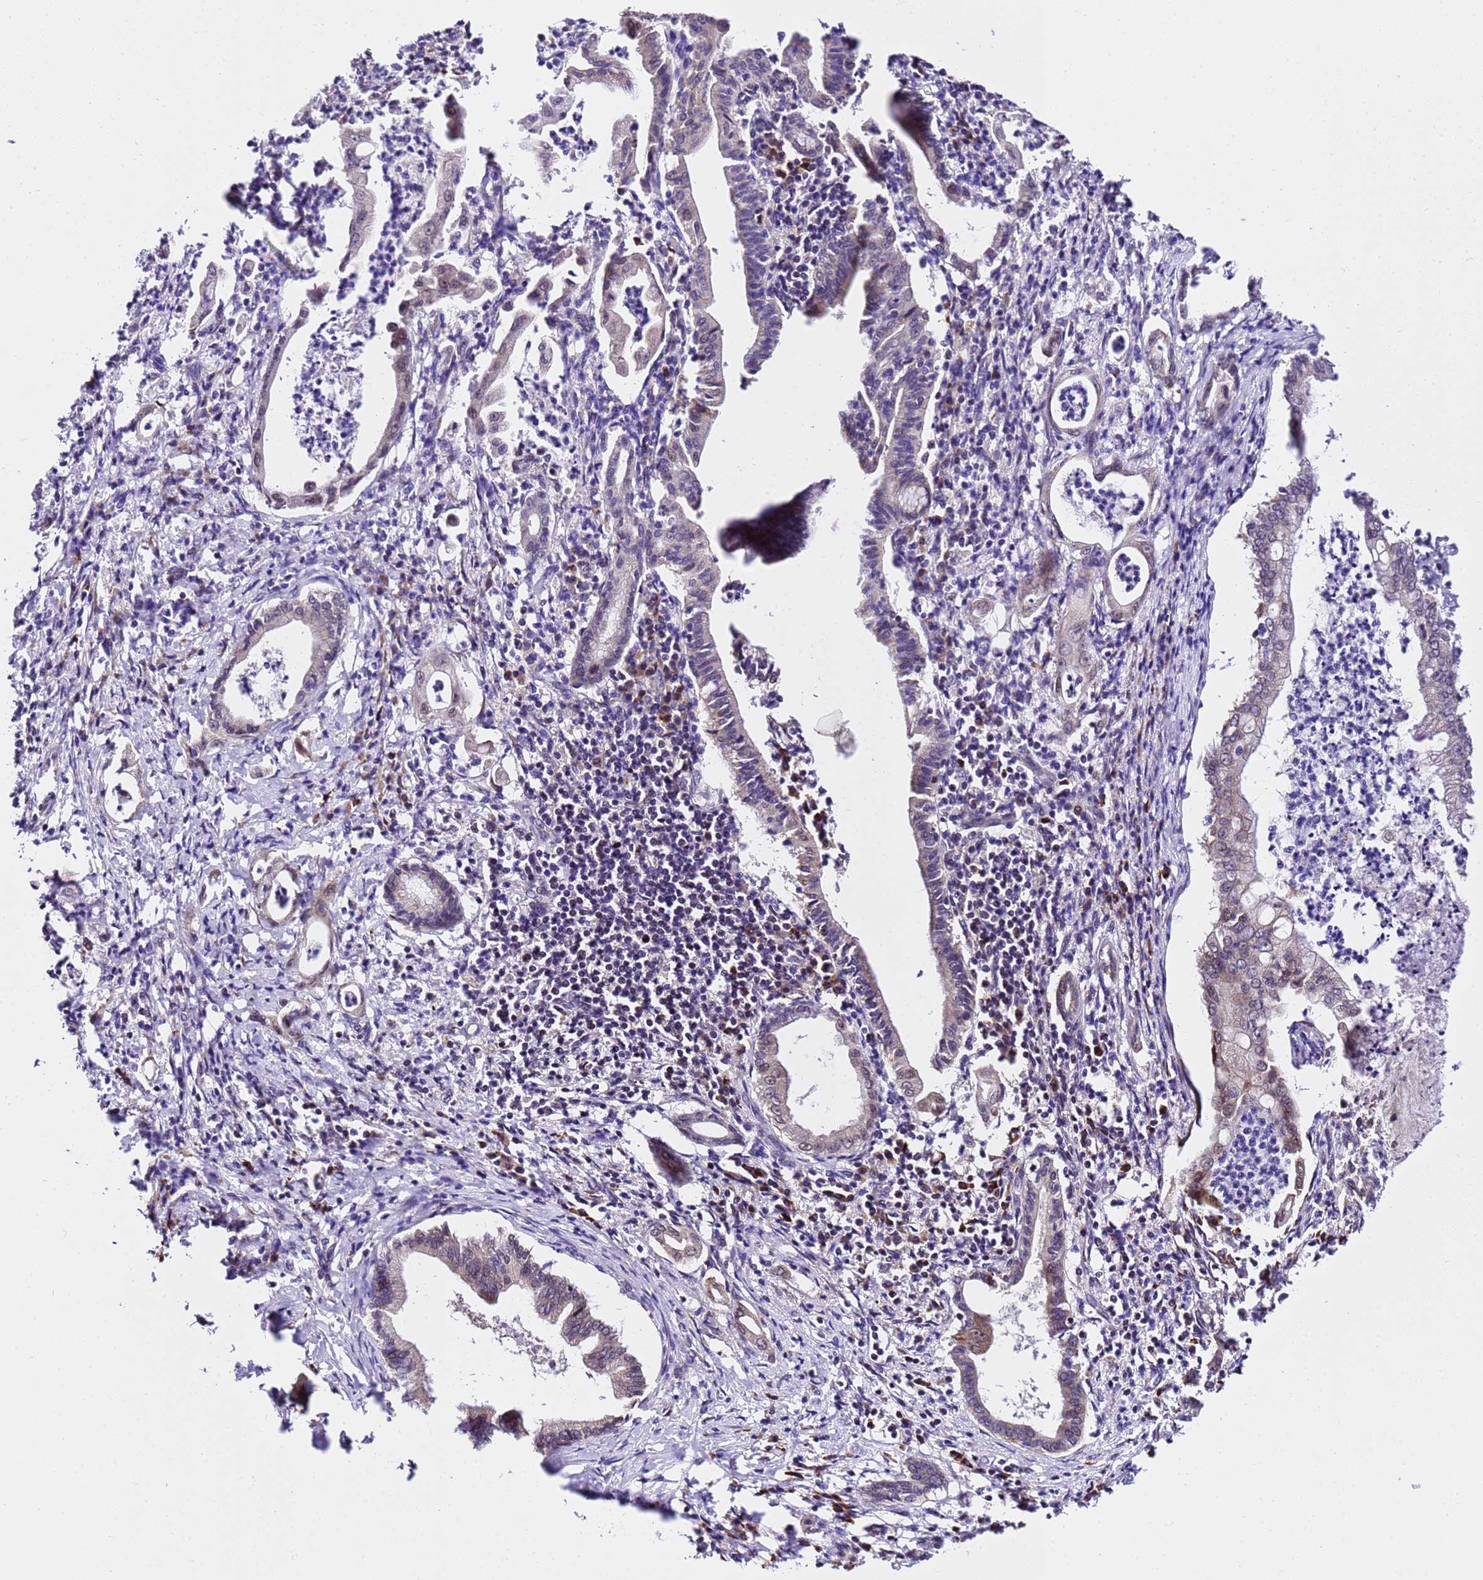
{"staining": {"intensity": "weak", "quantity": "<25%", "location": "nuclear"}, "tissue": "pancreatic cancer", "cell_type": "Tumor cells", "image_type": "cancer", "snomed": [{"axis": "morphology", "description": "Adenocarcinoma, NOS"}, {"axis": "topography", "description": "Pancreas"}], "caption": "Immunohistochemistry micrograph of neoplastic tissue: human pancreatic cancer (adenocarcinoma) stained with DAB displays no significant protein expression in tumor cells.", "gene": "SLX4IP", "patient": {"sex": "female", "age": 55}}